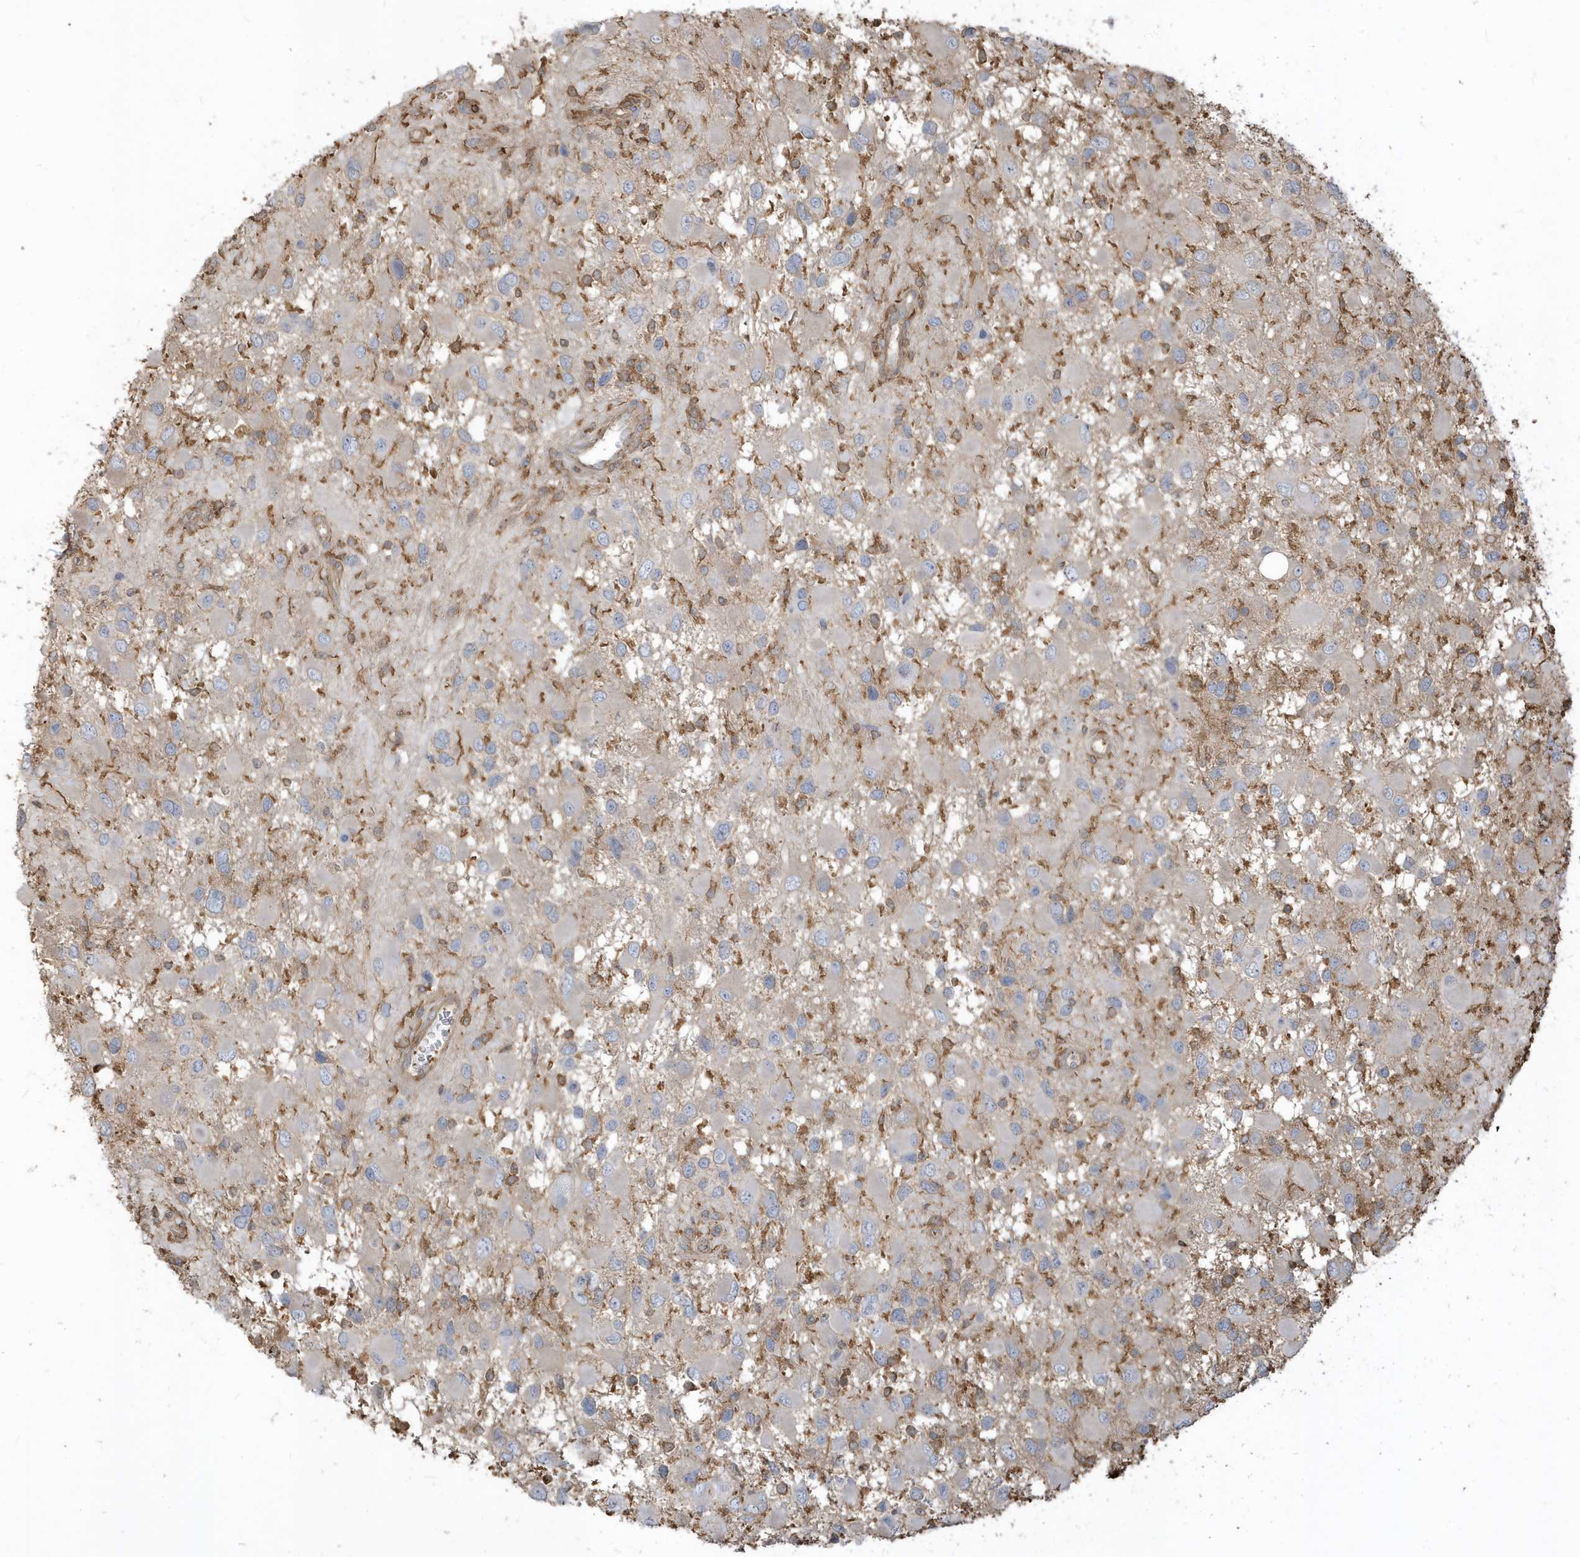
{"staining": {"intensity": "negative", "quantity": "none", "location": "none"}, "tissue": "glioma", "cell_type": "Tumor cells", "image_type": "cancer", "snomed": [{"axis": "morphology", "description": "Glioma, malignant, High grade"}, {"axis": "topography", "description": "Brain"}], "caption": "IHC micrograph of neoplastic tissue: glioma stained with DAB (3,3'-diaminobenzidine) reveals no significant protein expression in tumor cells. (DAB immunohistochemistry (IHC) visualized using brightfield microscopy, high magnification).", "gene": "ZBTB8A", "patient": {"sex": "male", "age": 53}}